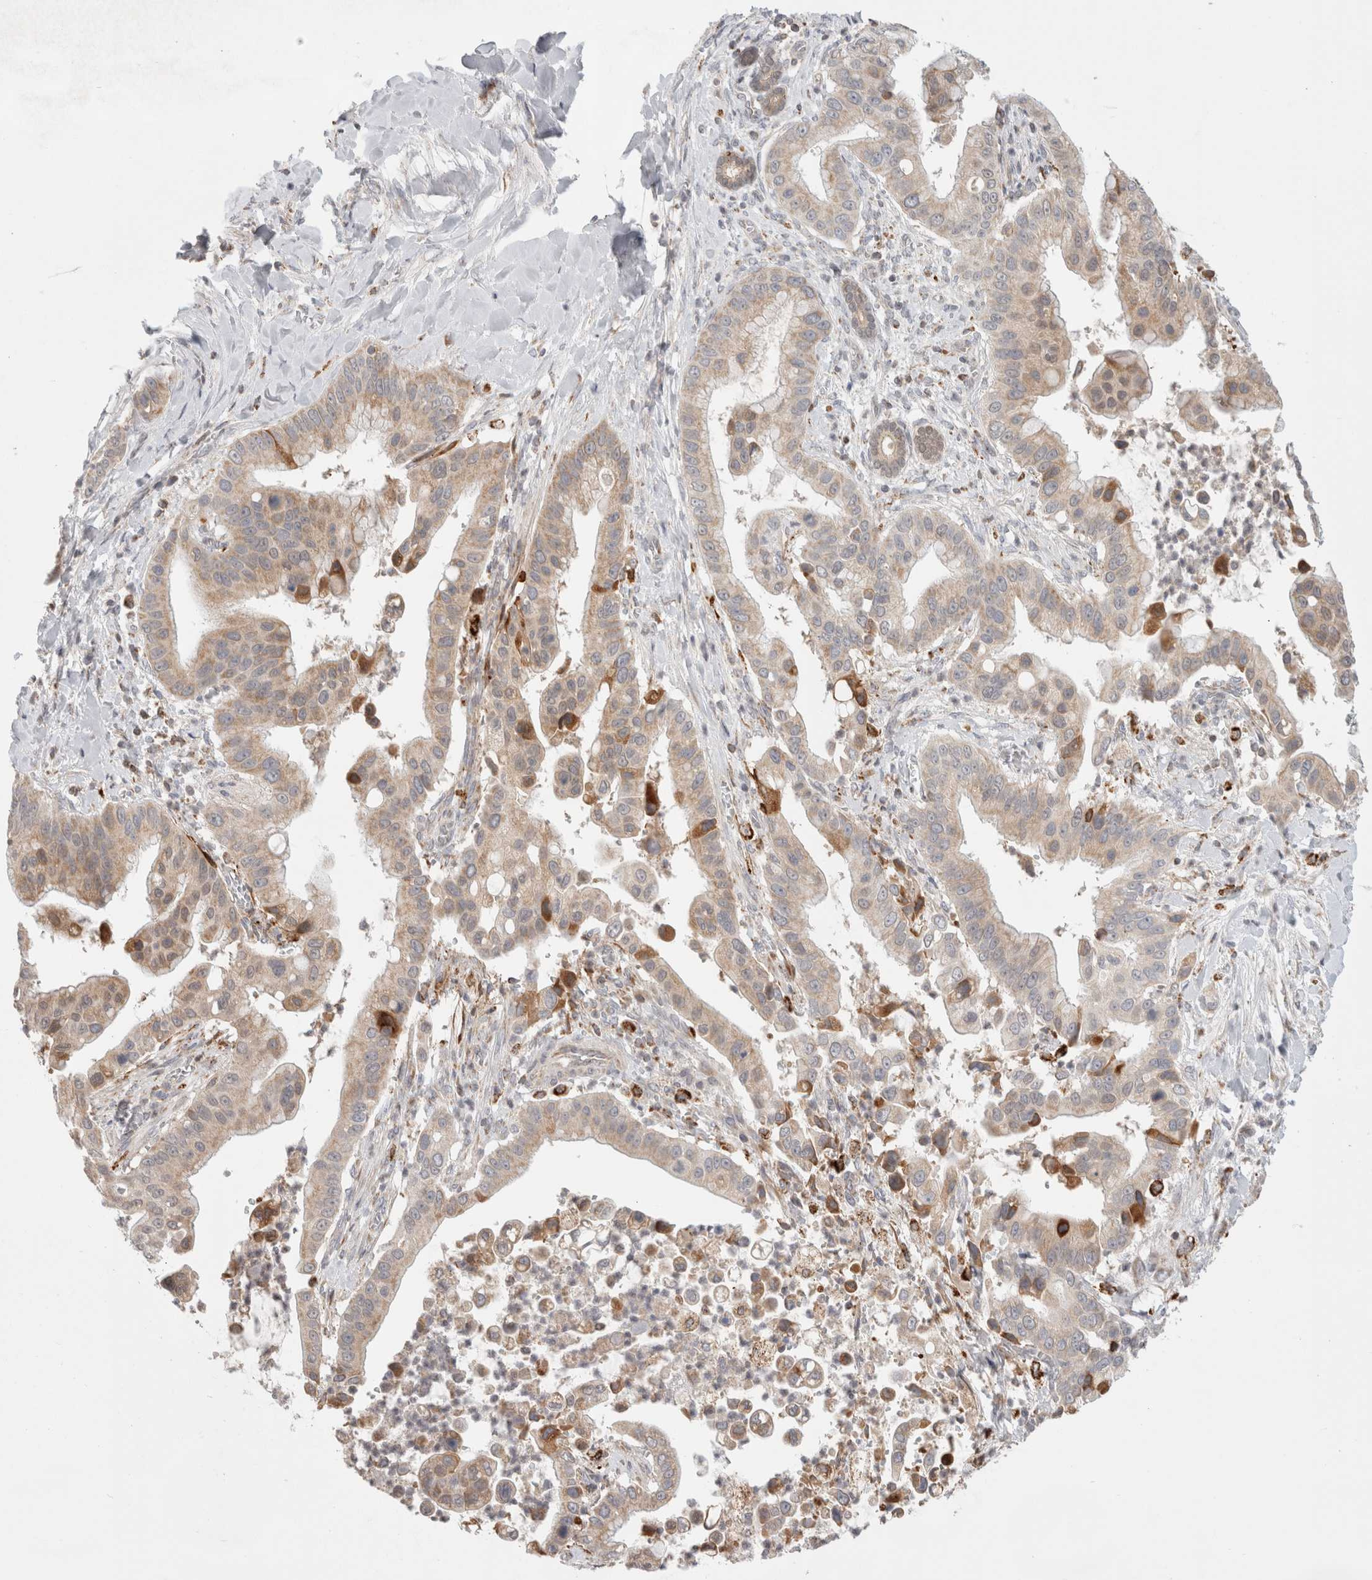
{"staining": {"intensity": "moderate", "quantity": "<25%", "location": "cytoplasmic/membranous"}, "tissue": "liver cancer", "cell_type": "Tumor cells", "image_type": "cancer", "snomed": [{"axis": "morphology", "description": "Cholangiocarcinoma"}, {"axis": "topography", "description": "Liver"}], "caption": "Human liver cholangiocarcinoma stained with a brown dye displays moderate cytoplasmic/membranous positive positivity in approximately <25% of tumor cells.", "gene": "HROB", "patient": {"sex": "female", "age": 54}}